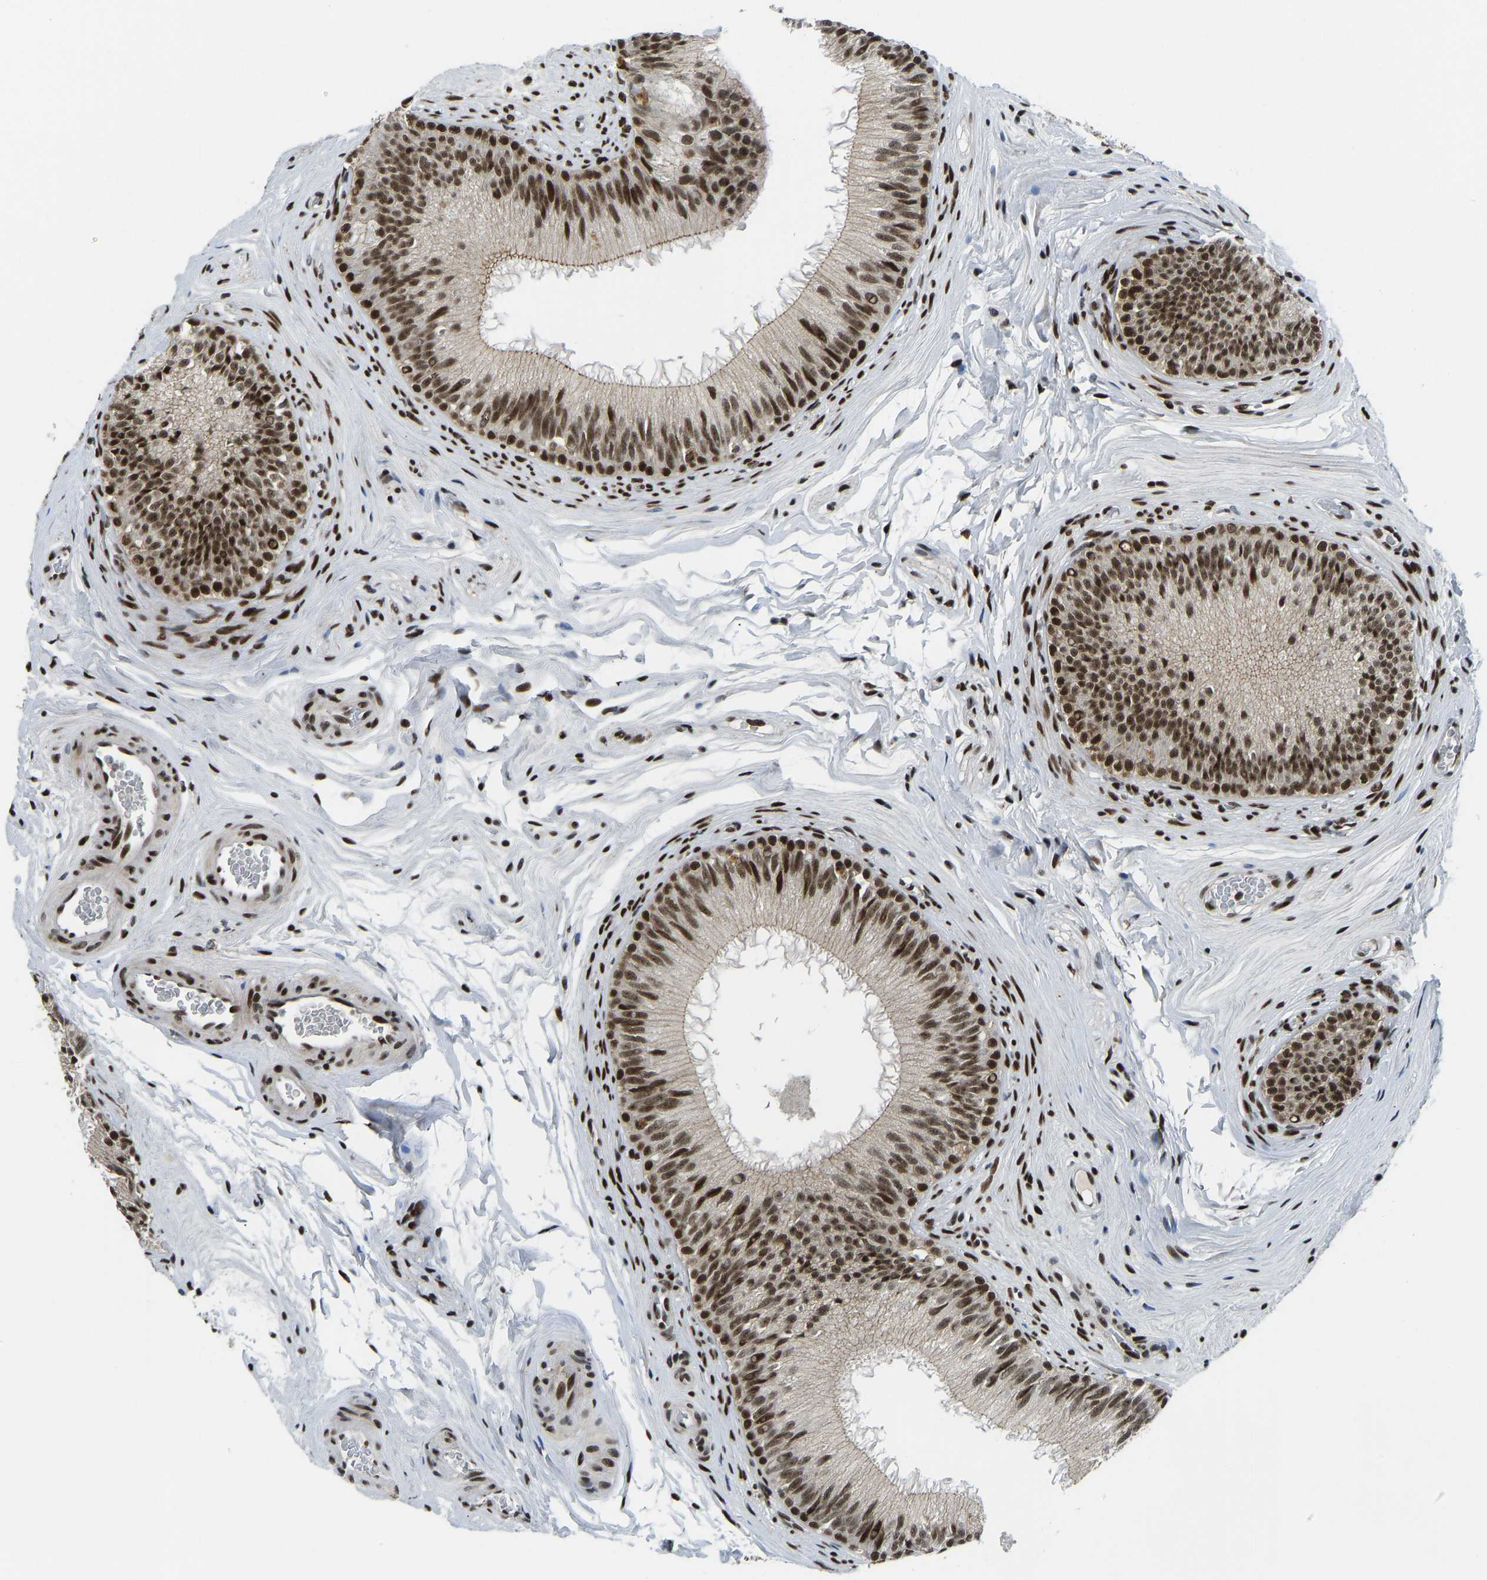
{"staining": {"intensity": "strong", "quantity": ">75%", "location": "nuclear"}, "tissue": "epididymis", "cell_type": "Glandular cells", "image_type": "normal", "snomed": [{"axis": "morphology", "description": "Normal tissue, NOS"}, {"axis": "topography", "description": "Testis"}, {"axis": "topography", "description": "Epididymis"}], "caption": "Benign epididymis was stained to show a protein in brown. There is high levels of strong nuclear positivity in approximately >75% of glandular cells. (DAB IHC, brown staining for protein, blue staining for nuclei).", "gene": "FOXK1", "patient": {"sex": "male", "age": 36}}